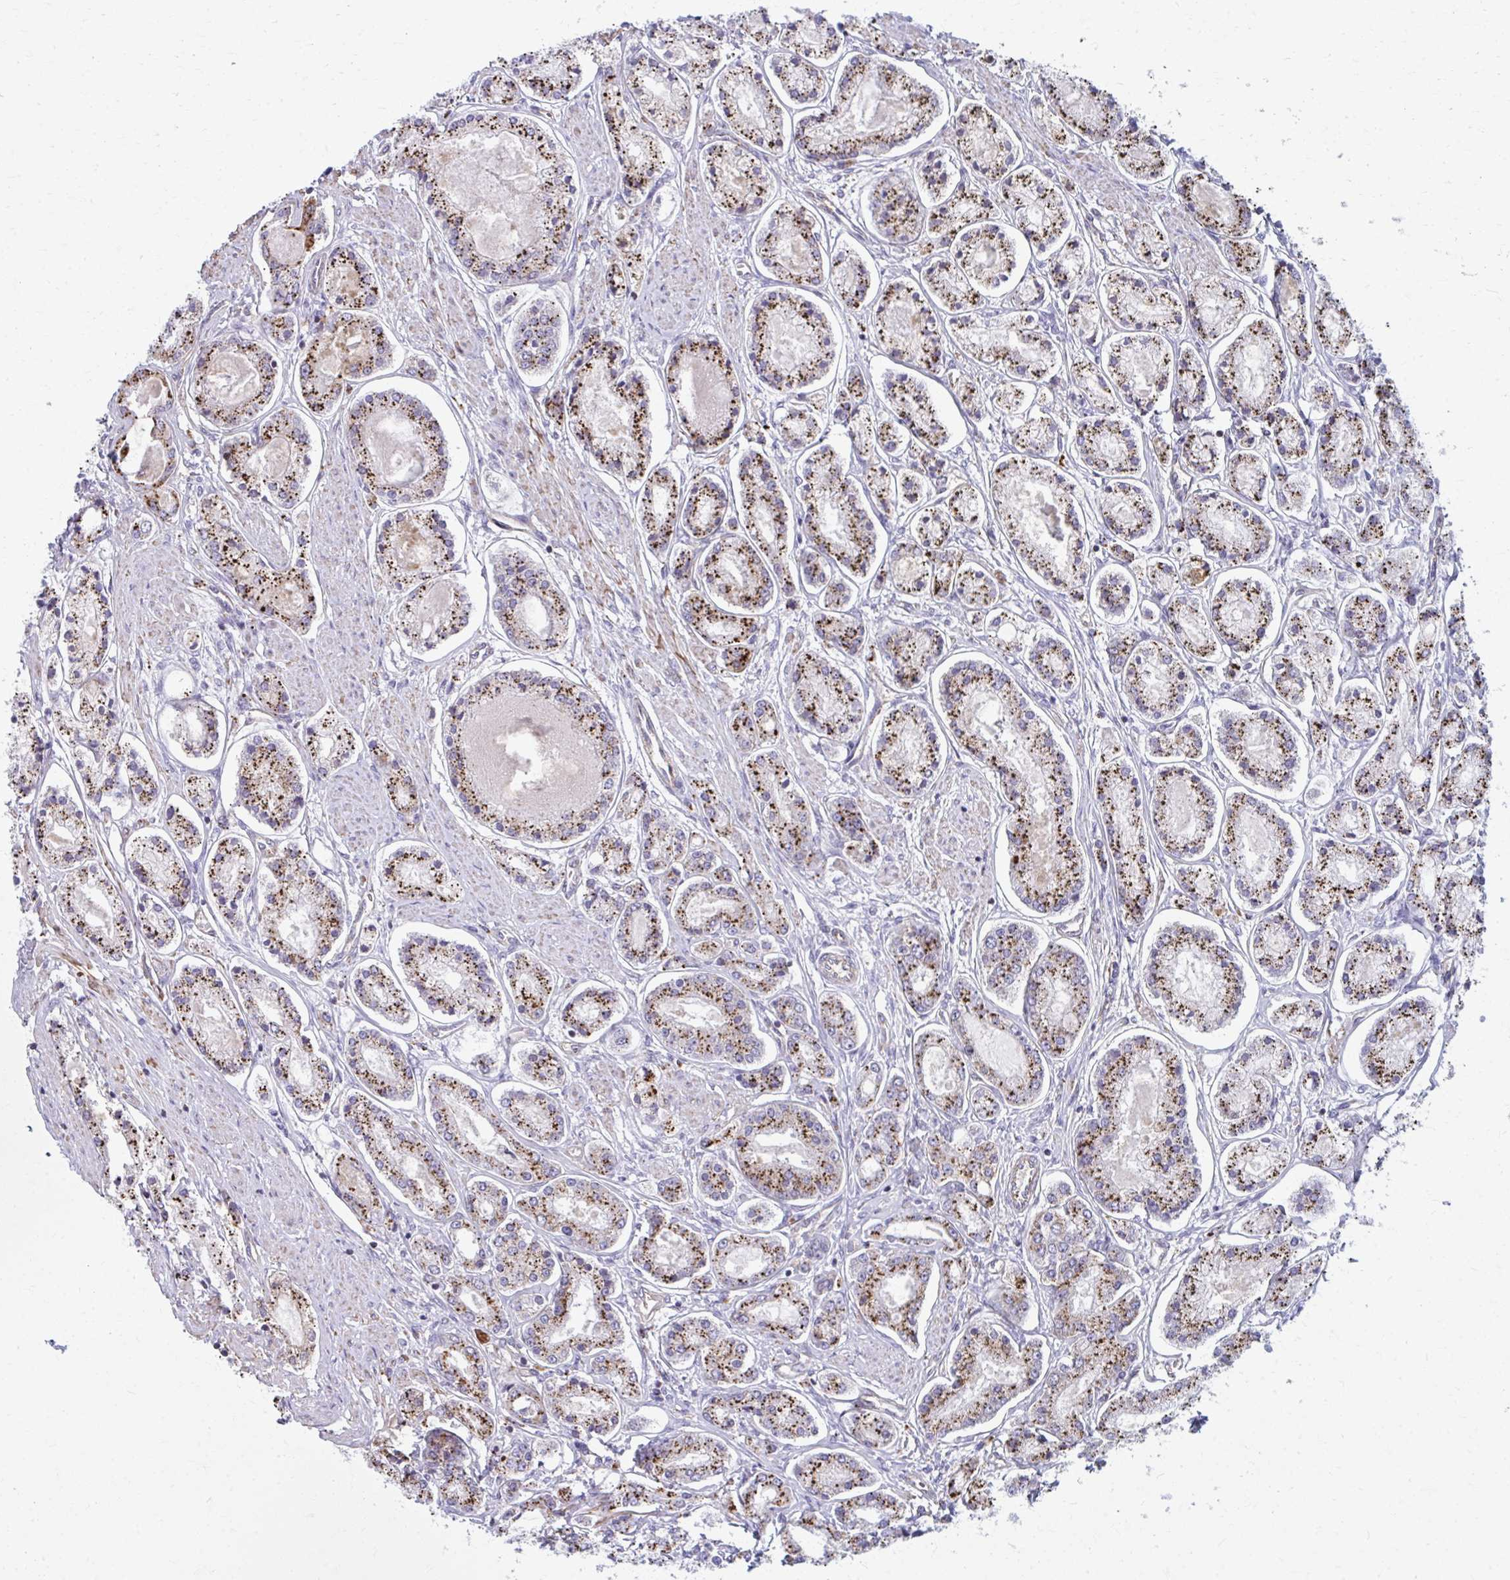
{"staining": {"intensity": "strong", "quantity": ">75%", "location": "cytoplasmic/membranous"}, "tissue": "prostate cancer", "cell_type": "Tumor cells", "image_type": "cancer", "snomed": [{"axis": "morphology", "description": "Adenocarcinoma, High grade"}, {"axis": "topography", "description": "Prostate"}], "caption": "Immunohistochemical staining of high-grade adenocarcinoma (prostate) demonstrates high levels of strong cytoplasmic/membranous protein positivity in about >75% of tumor cells.", "gene": "LRRC4B", "patient": {"sex": "male", "age": 66}}